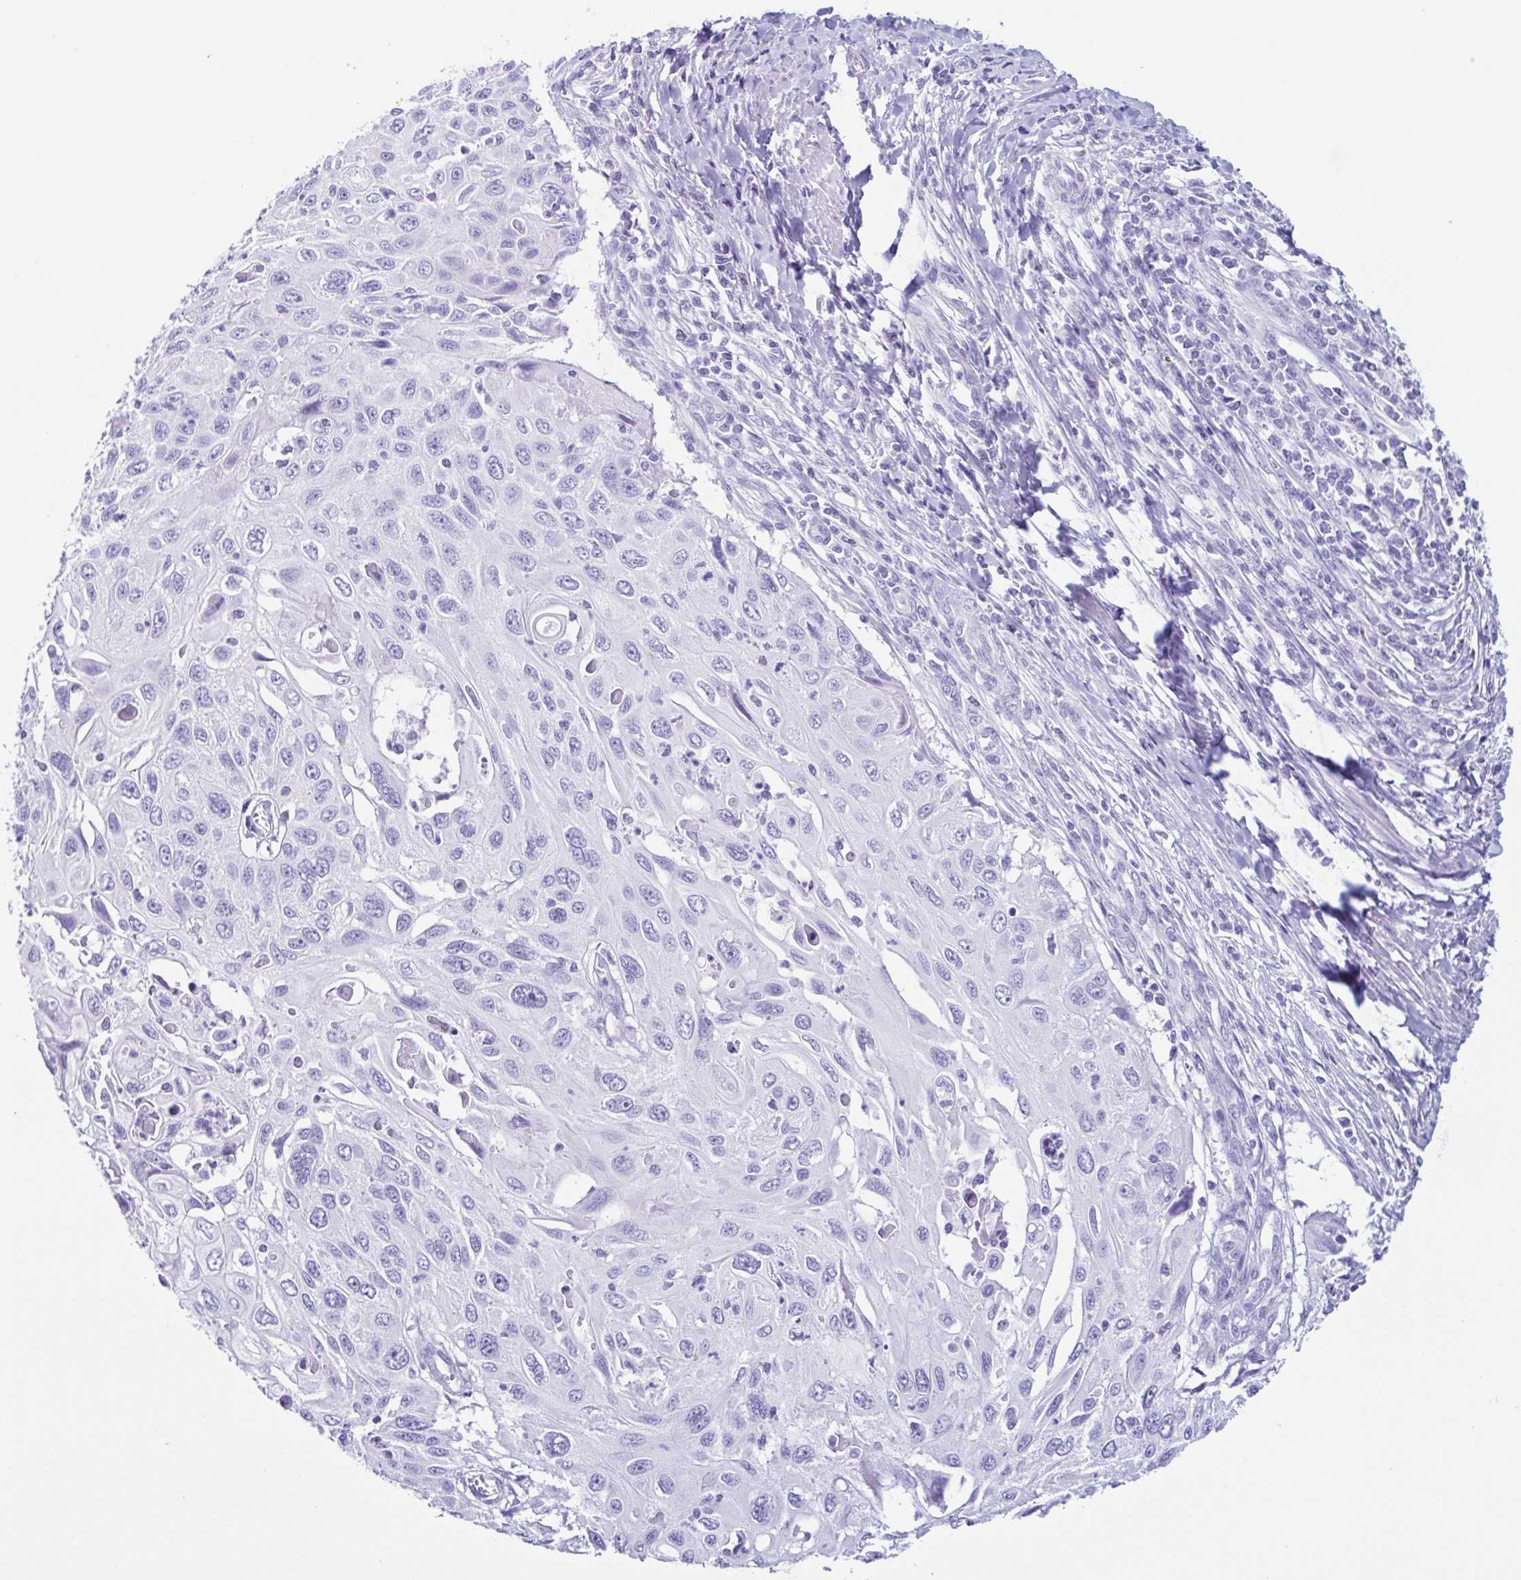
{"staining": {"intensity": "negative", "quantity": "none", "location": "none"}, "tissue": "cervical cancer", "cell_type": "Tumor cells", "image_type": "cancer", "snomed": [{"axis": "morphology", "description": "Squamous cell carcinoma, NOS"}, {"axis": "topography", "description": "Cervix"}], "caption": "High magnification brightfield microscopy of cervical squamous cell carcinoma stained with DAB (brown) and counterstained with hematoxylin (blue): tumor cells show no significant staining.", "gene": "ACTRT3", "patient": {"sex": "female", "age": 70}}